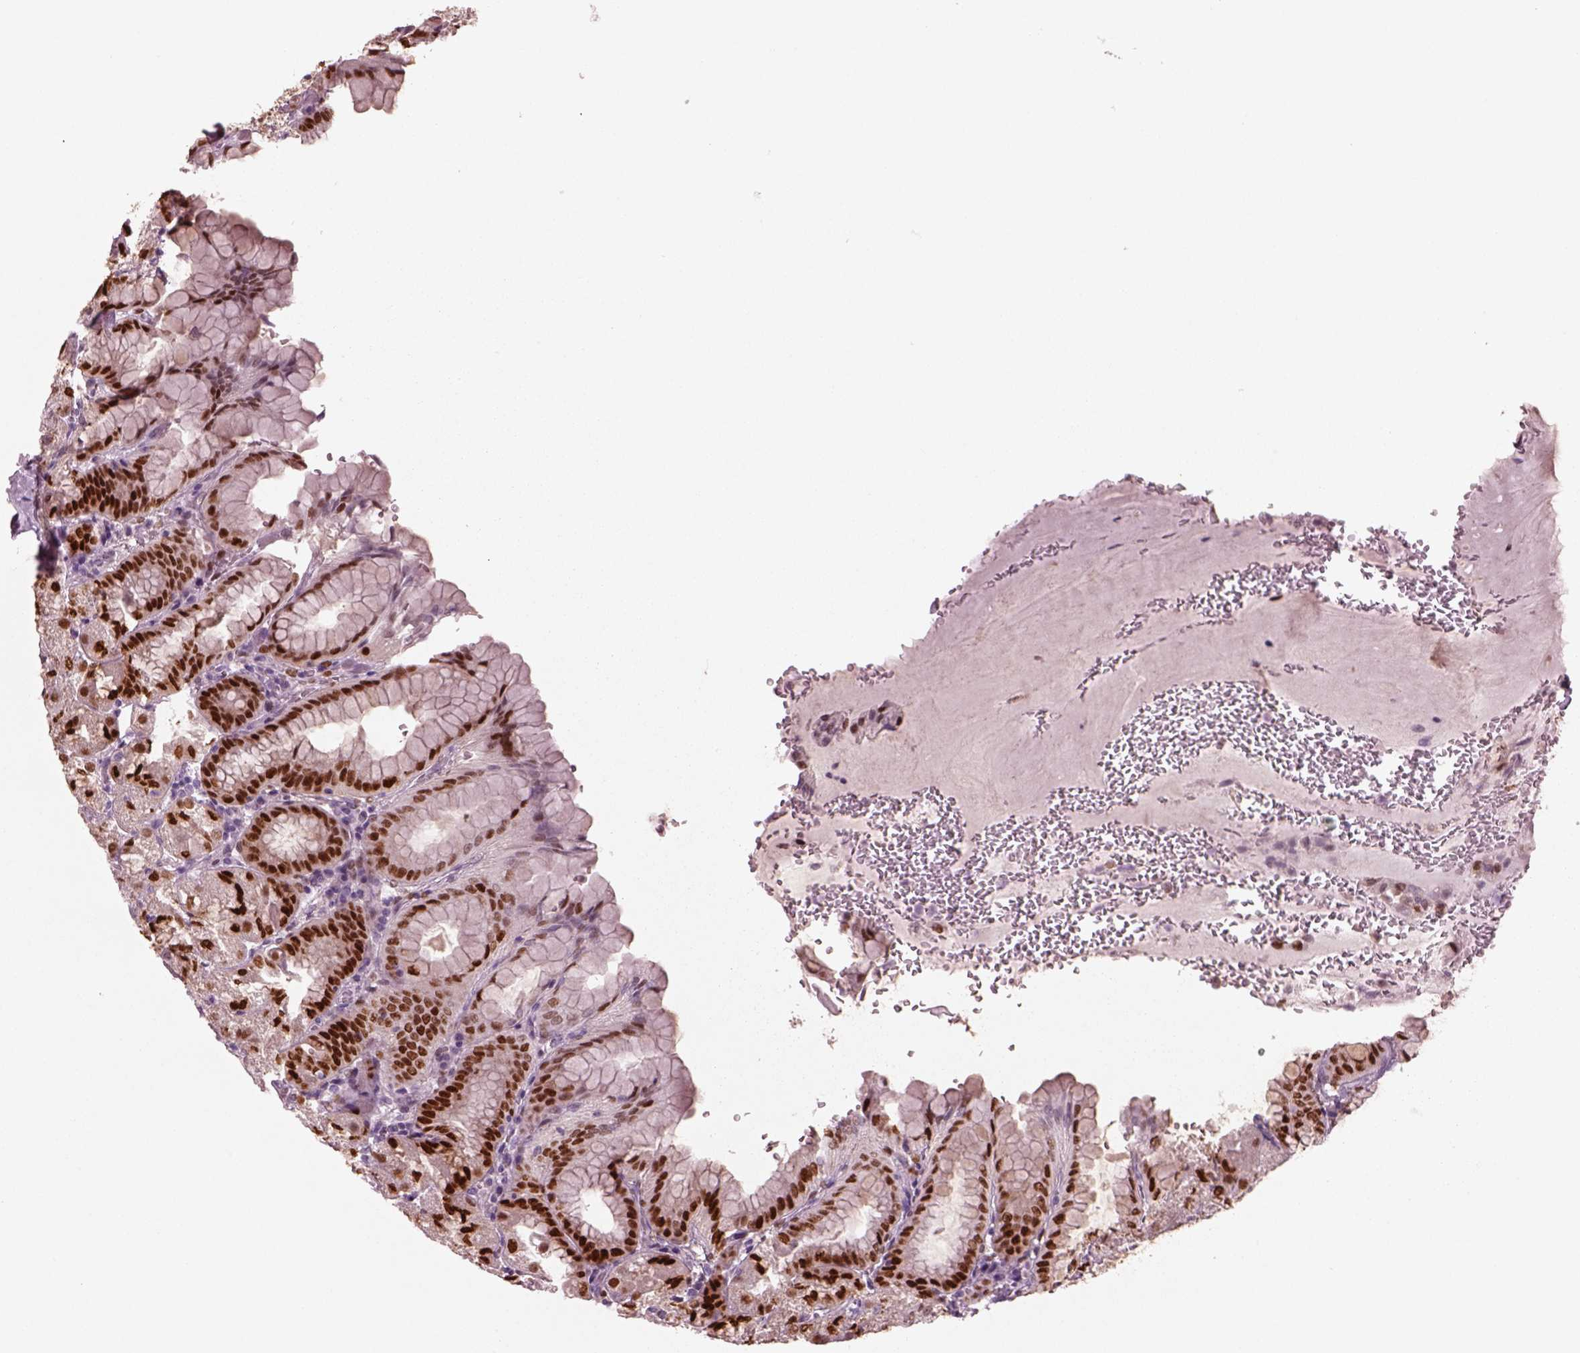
{"staining": {"intensity": "strong", "quantity": ">75%", "location": "nuclear"}, "tissue": "stomach", "cell_type": "Glandular cells", "image_type": "normal", "snomed": [{"axis": "morphology", "description": "Normal tissue, NOS"}, {"axis": "topography", "description": "Stomach, upper"}, {"axis": "topography", "description": "Stomach"}, {"axis": "topography", "description": "Stomach, lower"}], "caption": "Immunohistochemistry (IHC) (DAB (3,3'-diaminobenzidine)) staining of benign human stomach demonstrates strong nuclear protein expression in approximately >75% of glandular cells.", "gene": "SOX9", "patient": {"sex": "male", "age": 62}}